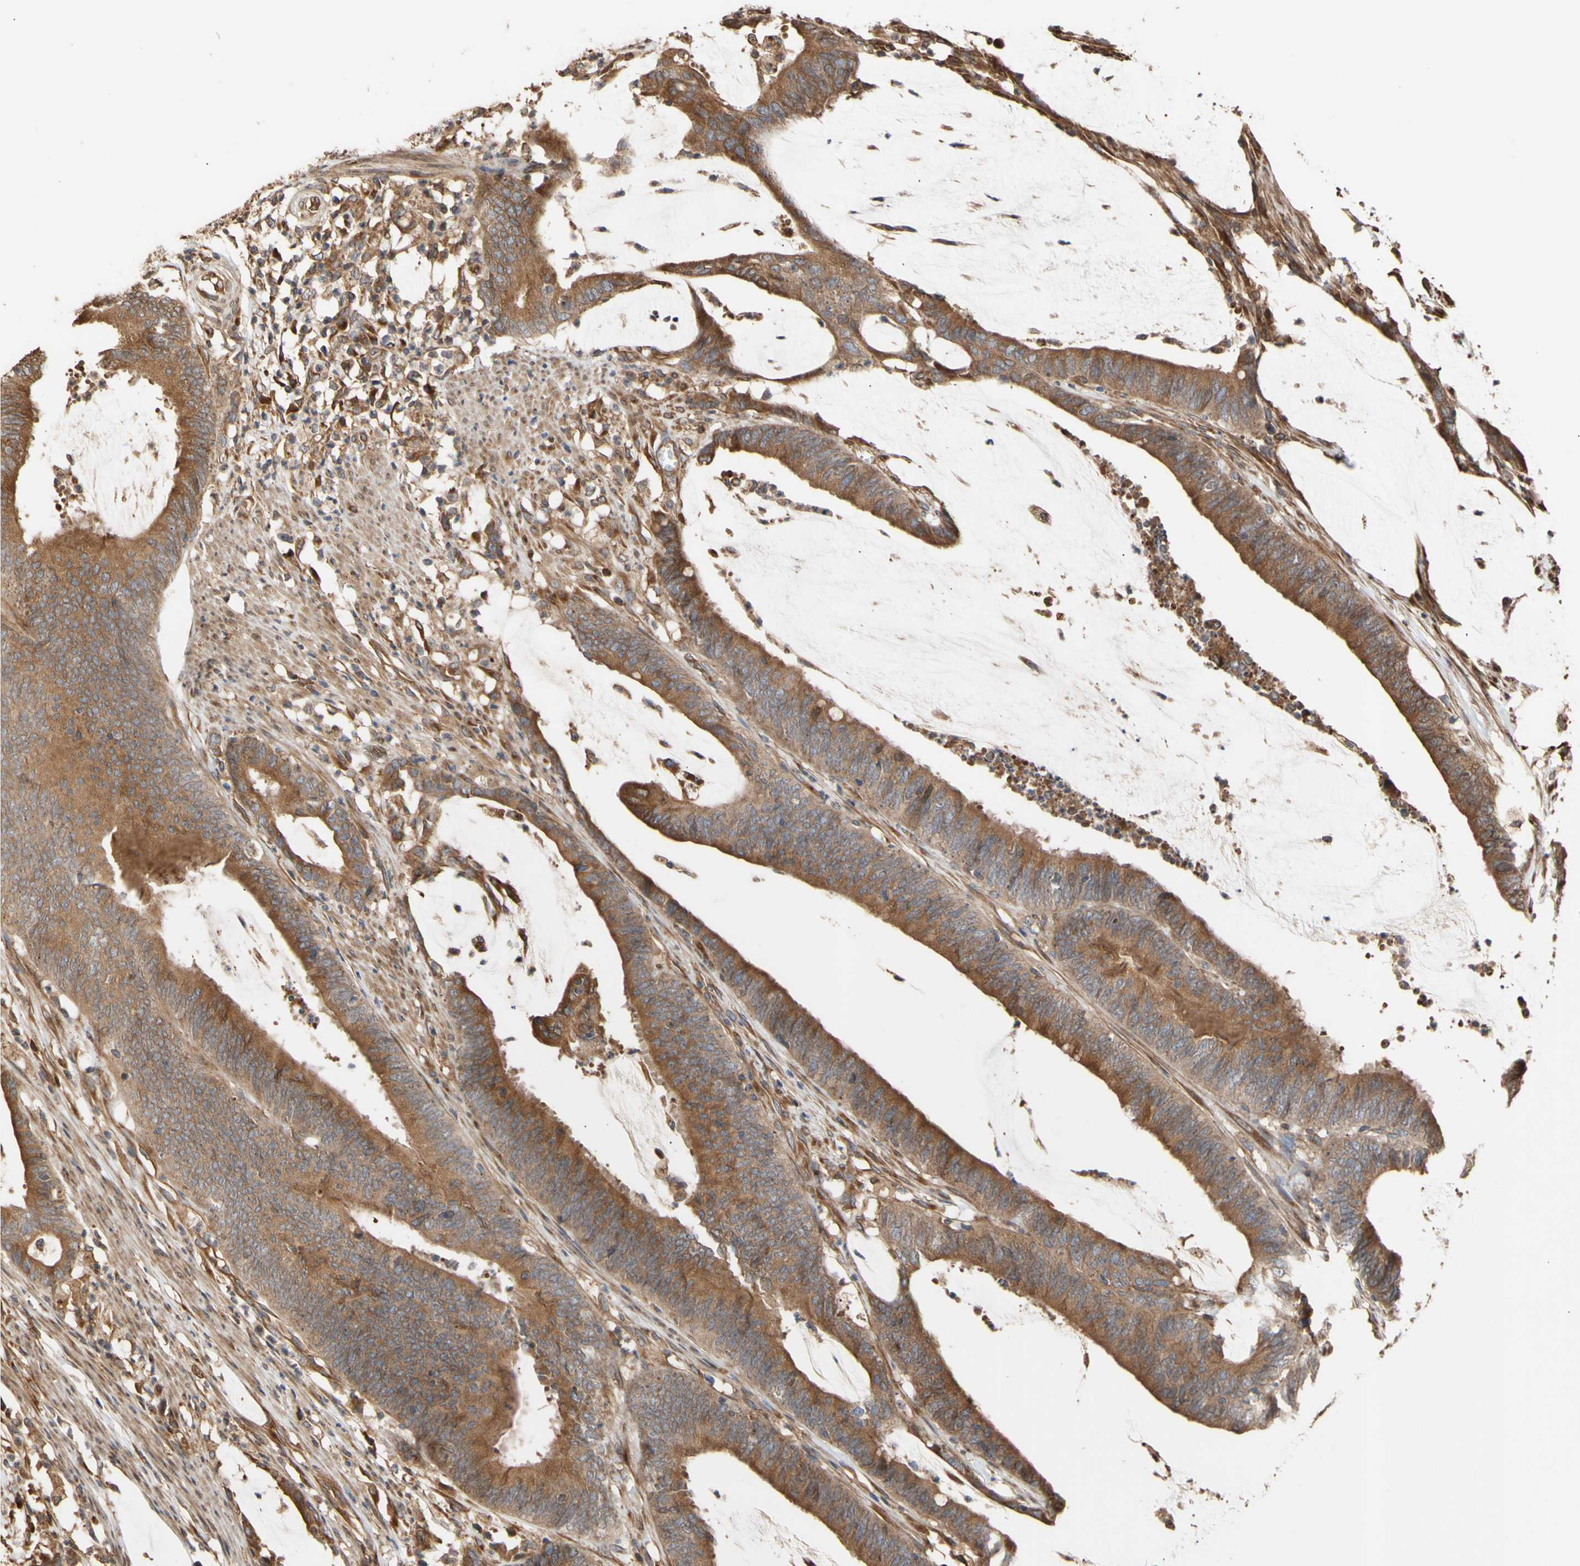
{"staining": {"intensity": "moderate", "quantity": ">75%", "location": "cytoplasmic/membranous"}, "tissue": "colorectal cancer", "cell_type": "Tumor cells", "image_type": "cancer", "snomed": [{"axis": "morphology", "description": "Adenocarcinoma, NOS"}, {"axis": "topography", "description": "Rectum"}], "caption": "The image displays immunohistochemical staining of adenocarcinoma (colorectal). There is moderate cytoplasmic/membranous staining is present in approximately >75% of tumor cells. Ihc stains the protein in brown and the nuclei are stained blue.", "gene": "NECTIN3", "patient": {"sex": "female", "age": 66}}